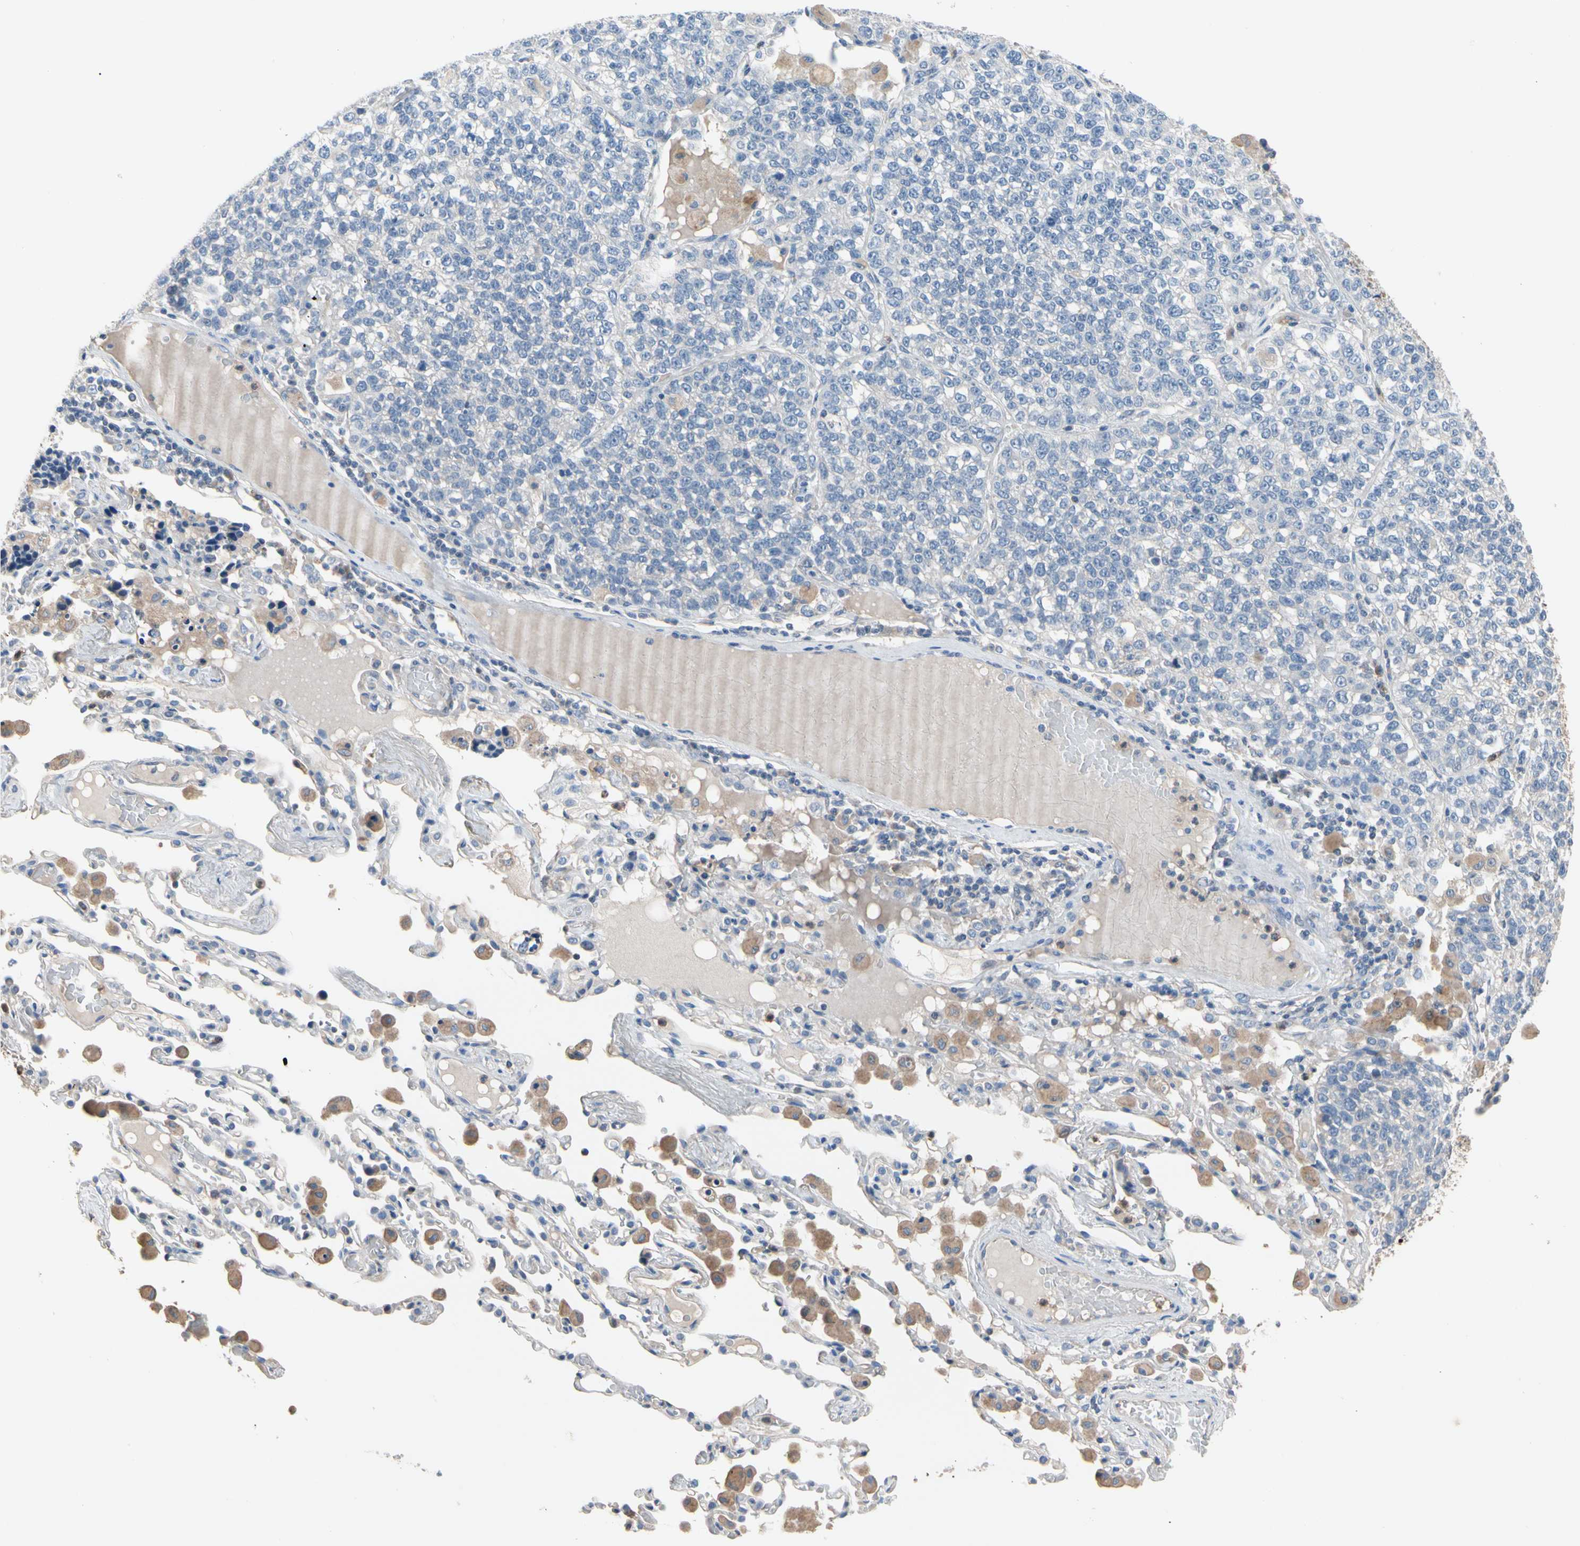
{"staining": {"intensity": "negative", "quantity": "none", "location": "none"}, "tissue": "lung cancer", "cell_type": "Tumor cells", "image_type": "cancer", "snomed": [{"axis": "morphology", "description": "Adenocarcinoma, NOS"}, {"axis": "topography", "description": "Lung"}], "caption": "This is an IHC histopathology image of lung cancer. There is no staining in tumor cells.", "gene": "BBOX1", "patient": {"sex": "male", "age": 49}}